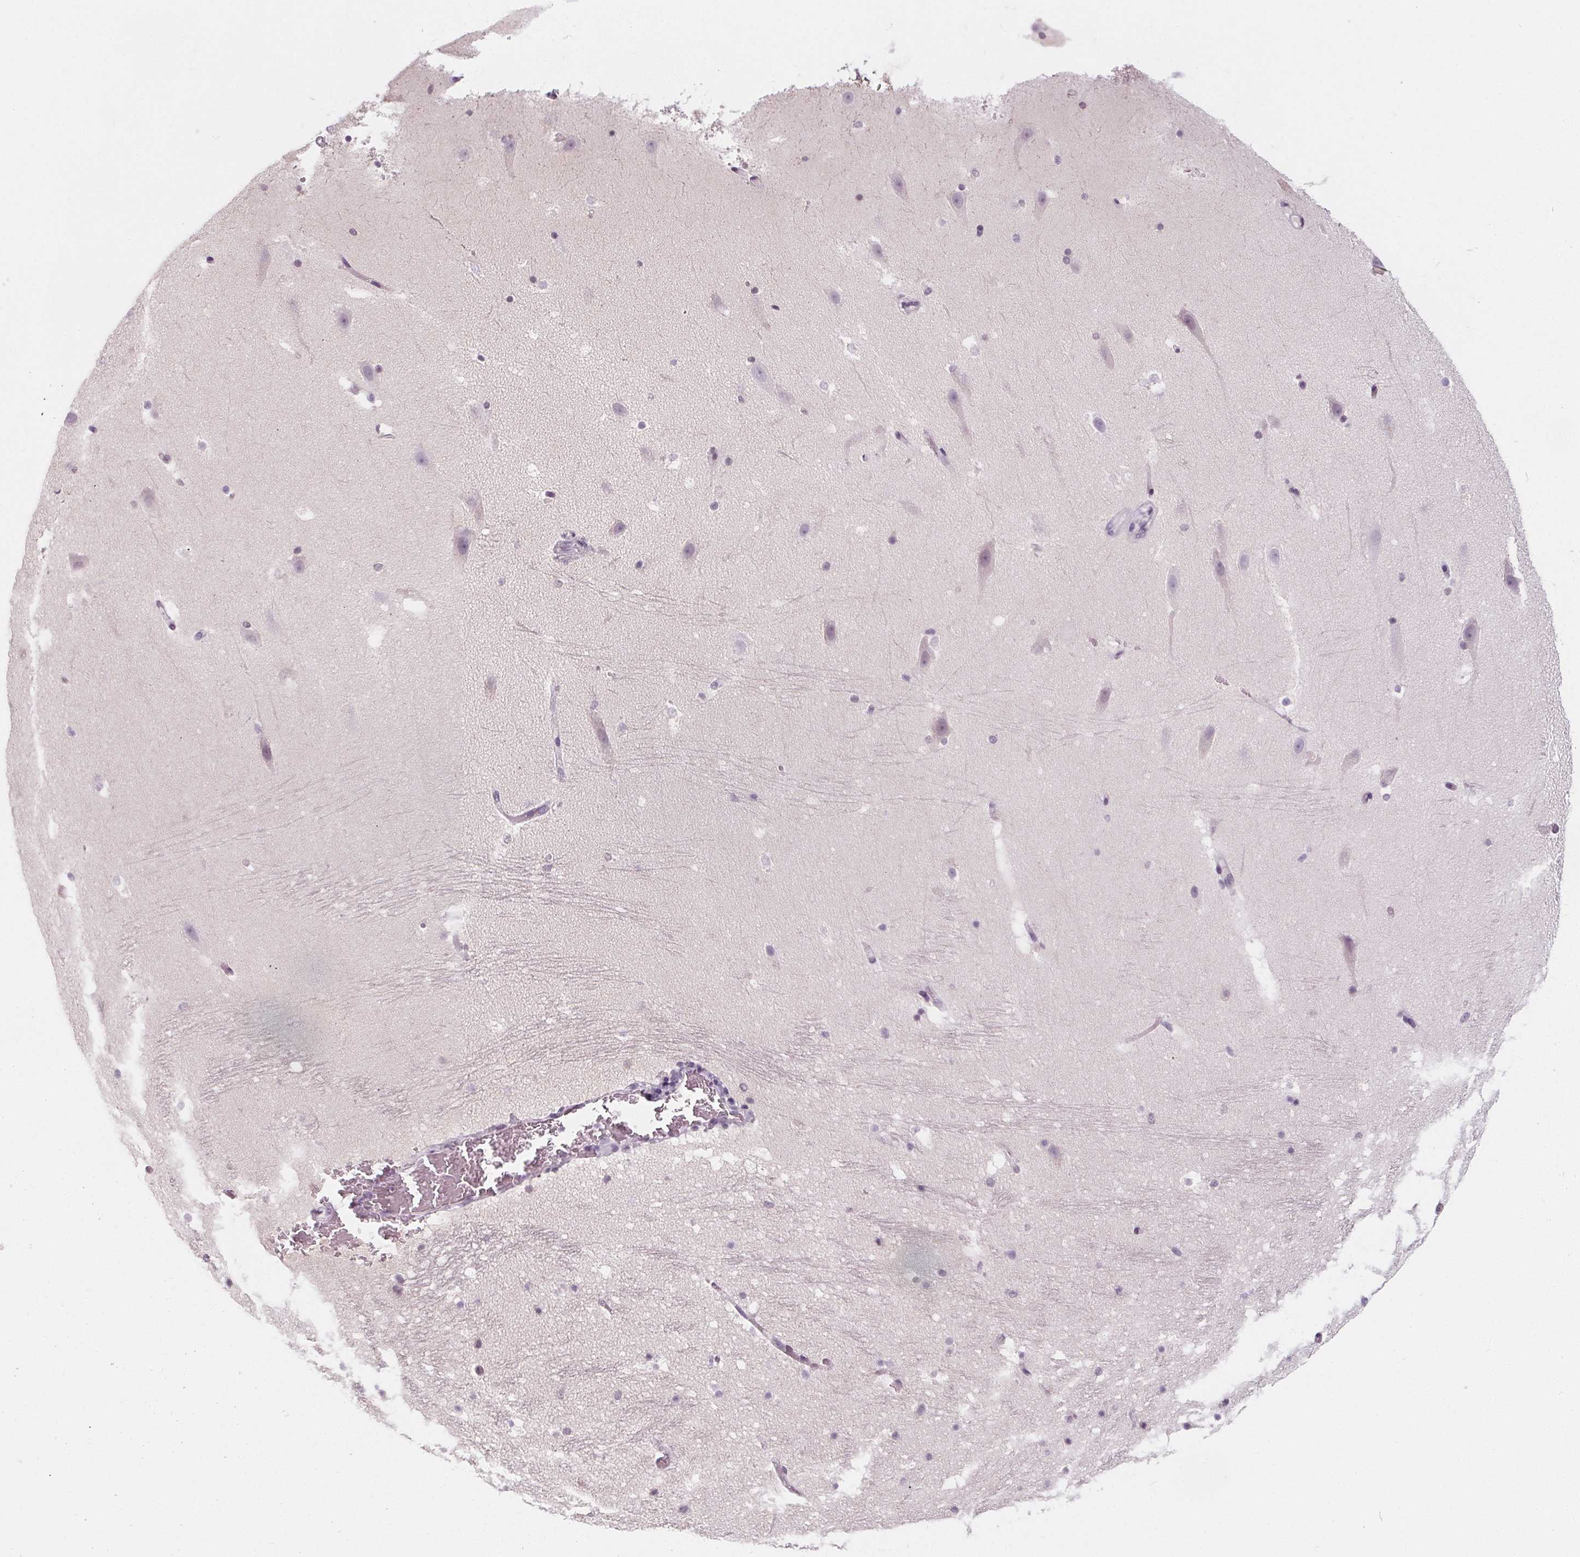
{"staining": {"intensity": "negative", "quantity": "none", "location": "none"}, "tissue": "hippocampus", "cell_type": "Glial cells", "image_type": "normal", "snomed": [{"axis": "morphology", "description": "Normal tissue, NOS"}, {"axis": "topography", "description": "Hippocampus"}], "caption": "Photomicrograph shows no protein expression in glial cells of normal hippocampus.", "gene": "DBX2", "patient": {"sex": "male", "age": 26}}